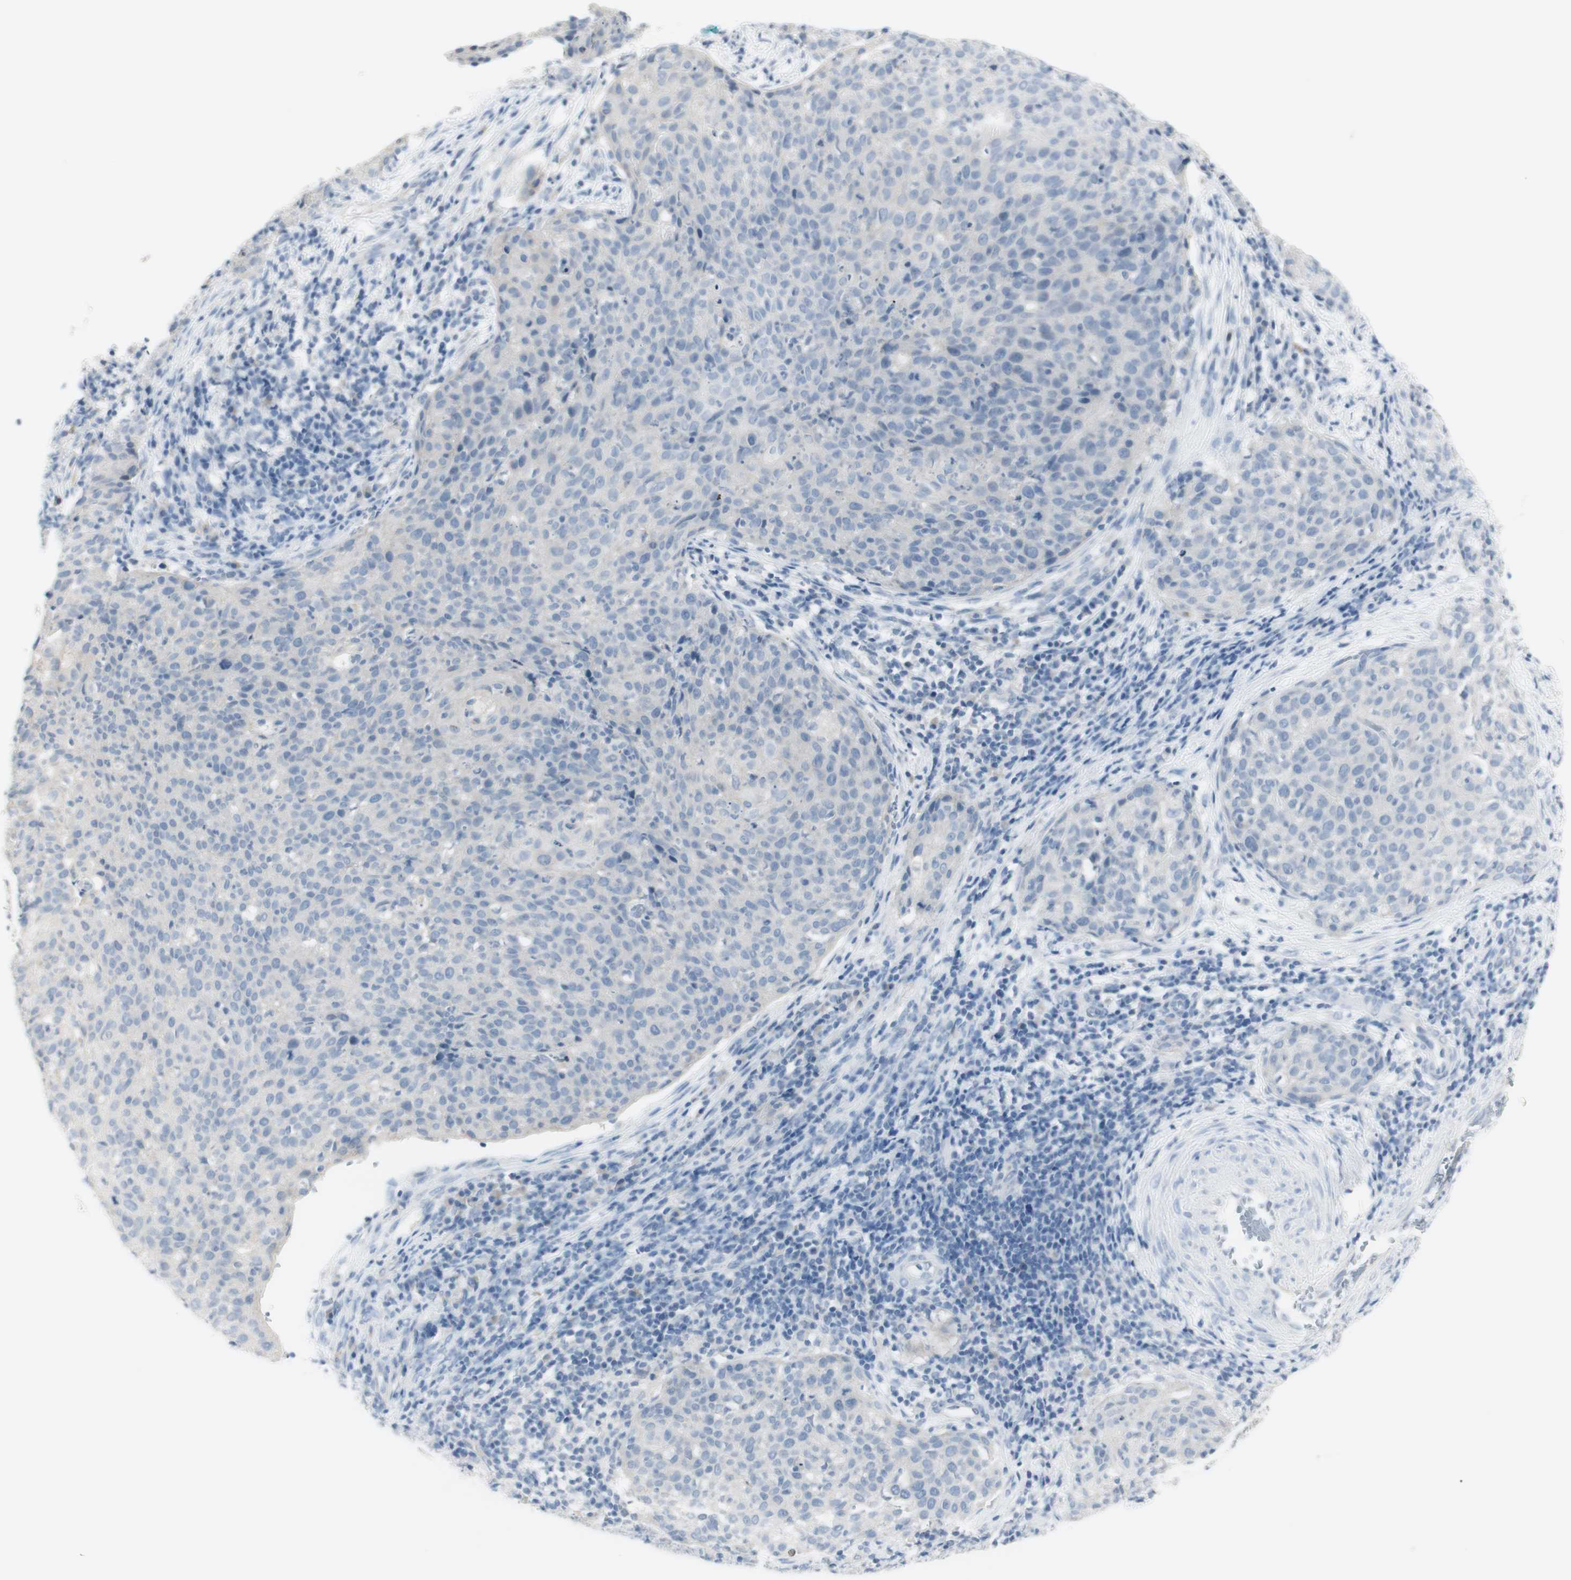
{"staining": {"intensity": "negative", "quantity": "none", "location": "none"}, "tissue": "cervical cancer", "cell_type": "Tumor cells", "image_type": "cancer", "snomed": [{"axis": "morphology", "description": "Squamous cell carcinoma, NOS"}, {"axis": "topography", "description": "Cervix"}], "caption": "Human cervical cancer (squamous cell carcinoma) stained for a protein using immunohistochemistry shows no expression in tumor cells.", "gene": "ART3", "patient": {"sex": "female", "age": 38}}